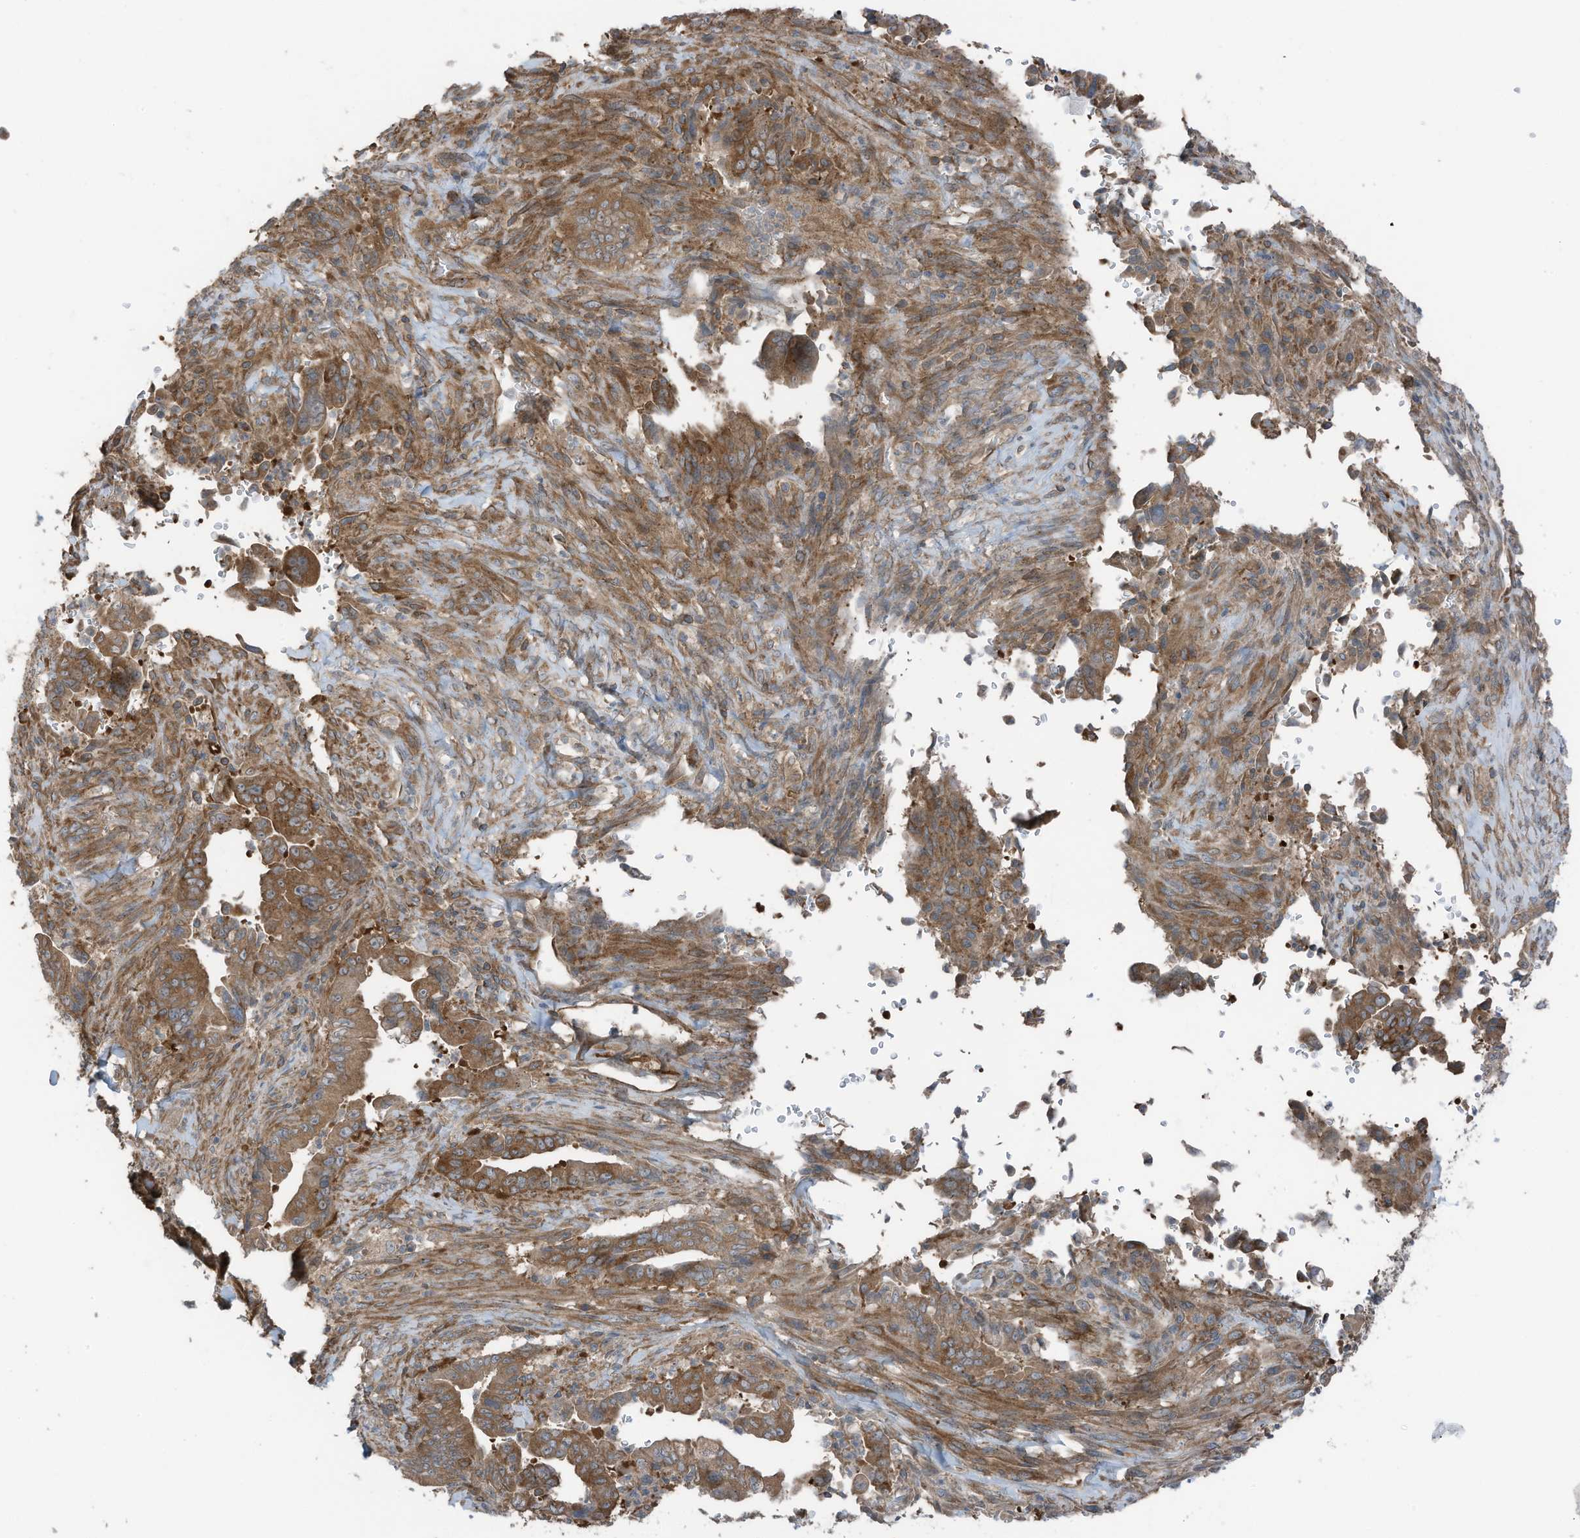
{"staining": {"intensity": "moderate", "quantity": ">75%", "location": "cytoplasmic/membranous"}, "tissue": "pancreatic cancer", "cell_type": "Tumor cells", "image_type": "cancer", "snomed": [{"axis": "morphology", "description": "Adenocarcinoma, NOS"}, {"axis": "topography", "description": "Pancreas"}], "caption": "Adenocarcinoma (pancreatic) stained with a protein marker exhibits moderate staining in tumor cells.", "gene": "TXNDC9", "patient": {"sex": "male", "age": 70}}